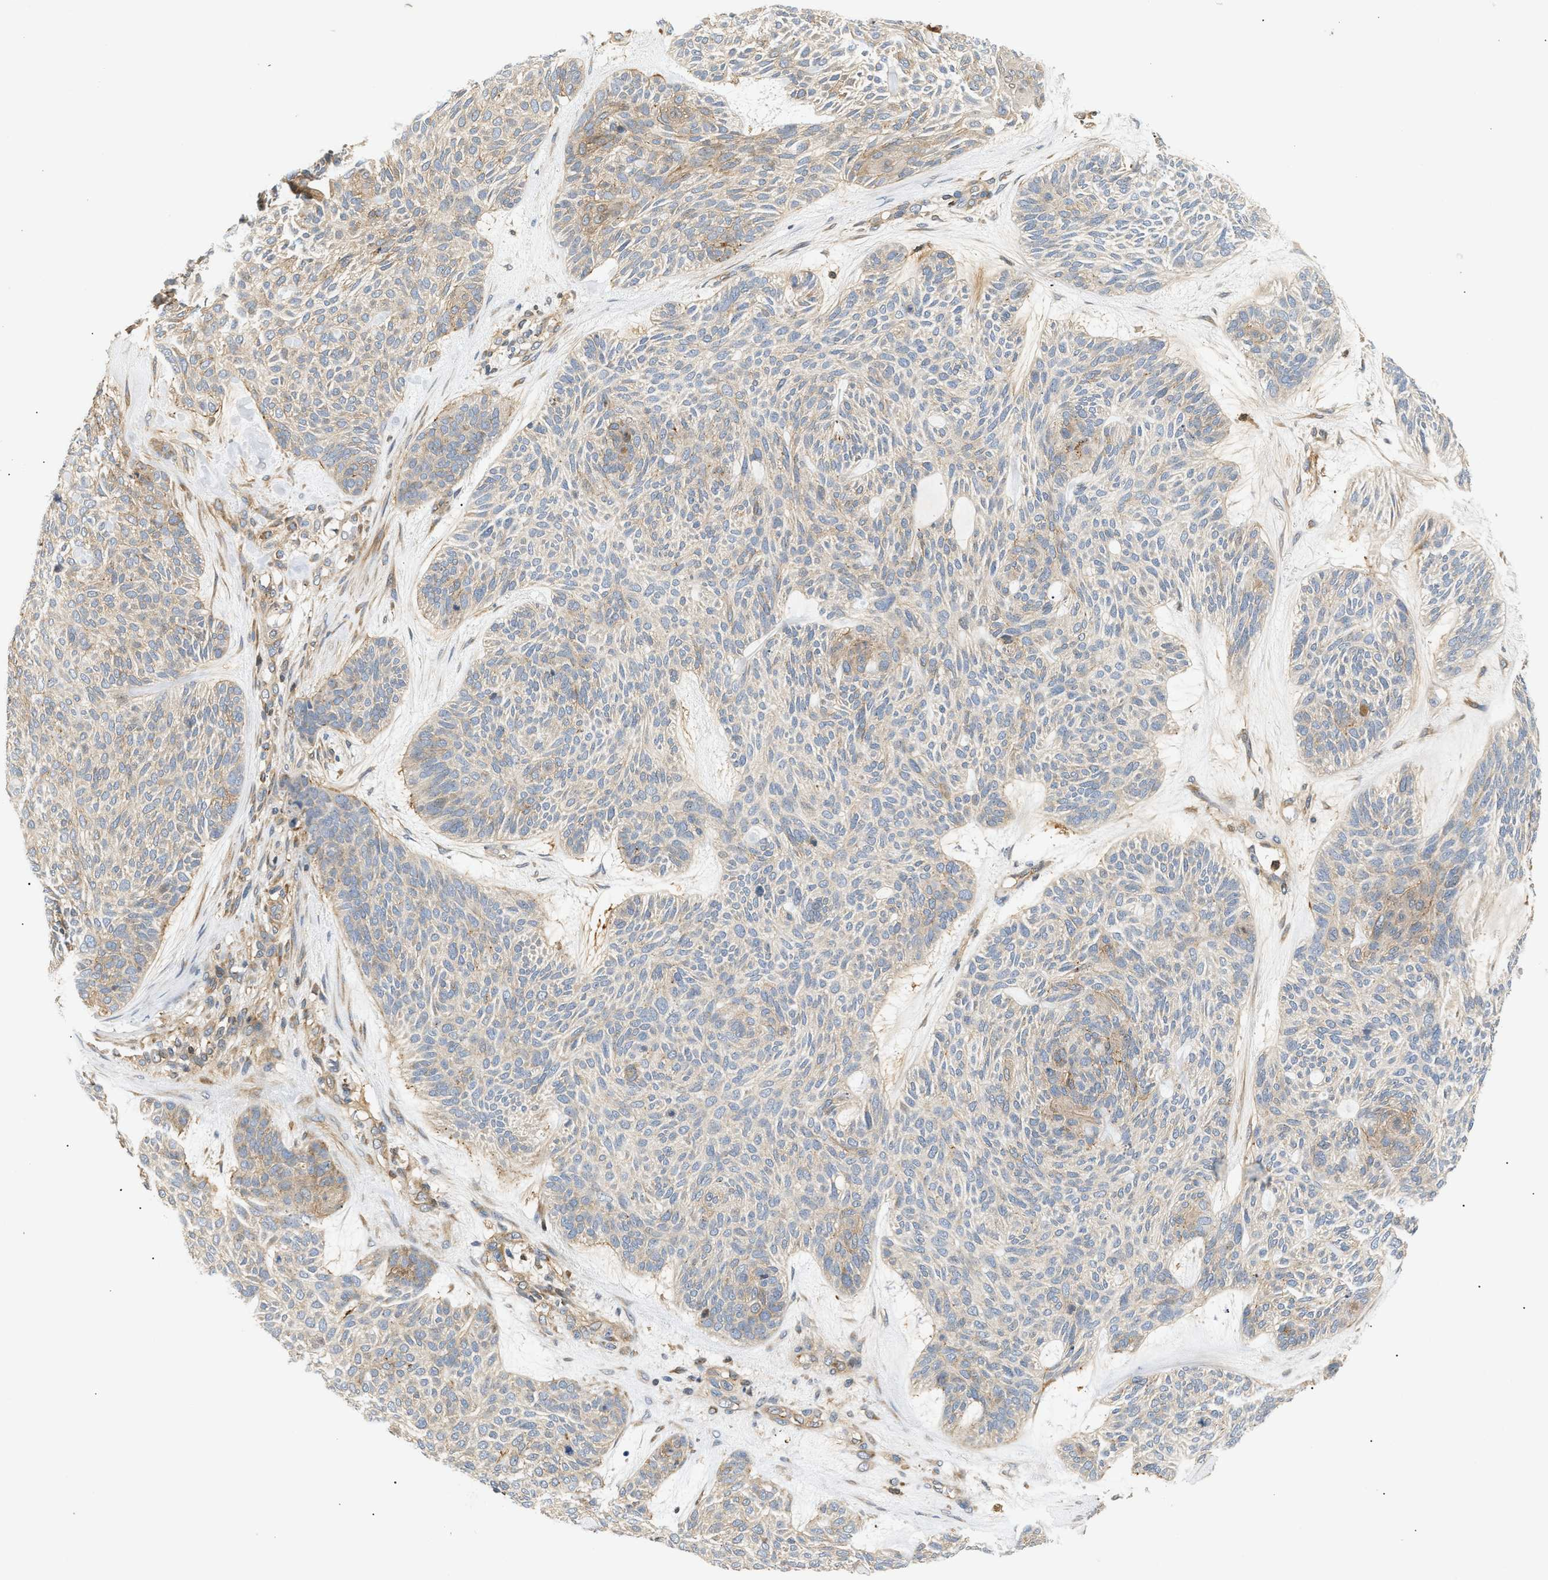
{"staining": {"intensity": "weak", "quantity": "25%-75%", "location": "cytoplasmic/membranous"}, "tissue": "skin cancer", "cell_type": "Tumor cells", "image_type": "cancer", "snomed": [{"axis": "morphology", "description": "Basal cell carcinoma"}, {"axis": "topography", "description": "Skin"}], "caption": "The immunohistochemical stain shows weak cytoplasmic/membranous staining in tumor cells of basal cell carcinoma (skin) tissue.", "gene": "FARS2", "patient": {"sex": "male", "age": 55}}